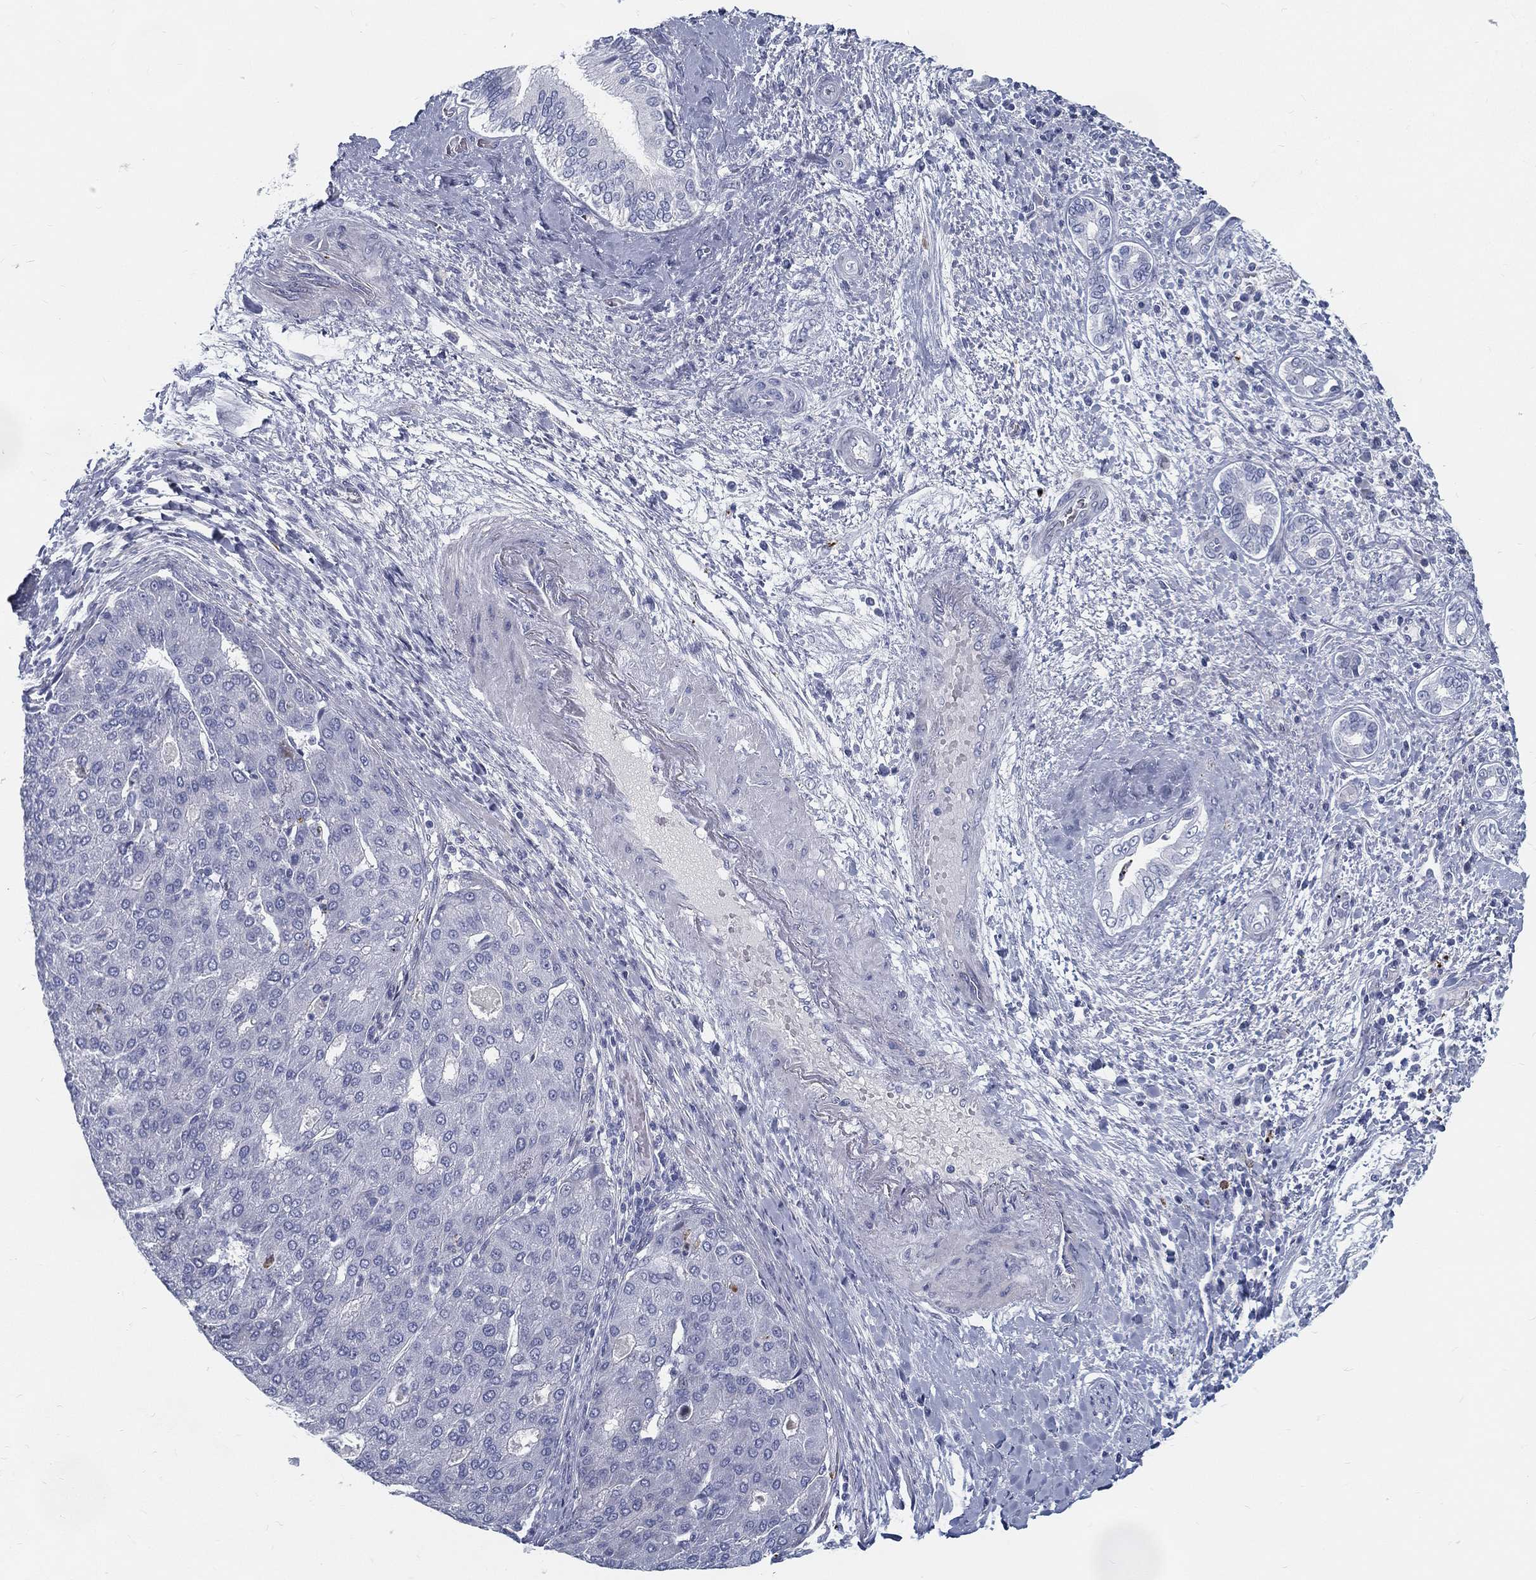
{"staining": {"intensity": "negative", "quantity": "none", "location": "none"}, "tissue": "liver cancer", "cell_type": "Tumor cells", "image_type": "cancer", "snomed": [{"axis": "morphology", "description": "Carcinoma, Hepatocellular, NOS"}, {"axis": "topography", "description": "Liver"}], "caption": "High magnification brightfield microscopy of liver cancer (hepatocellular carcinoma) stained with DAB (3,3'-diaminobenzidine) (brown) and counterstained with hematoxylin (blue): tumor cells show no significant positivity. (DAB (3,3'-diaminobenzidine) IHC, high magnification).", "gene": "SPPL2C", "patient": {"sex": "male", "age": 65}}